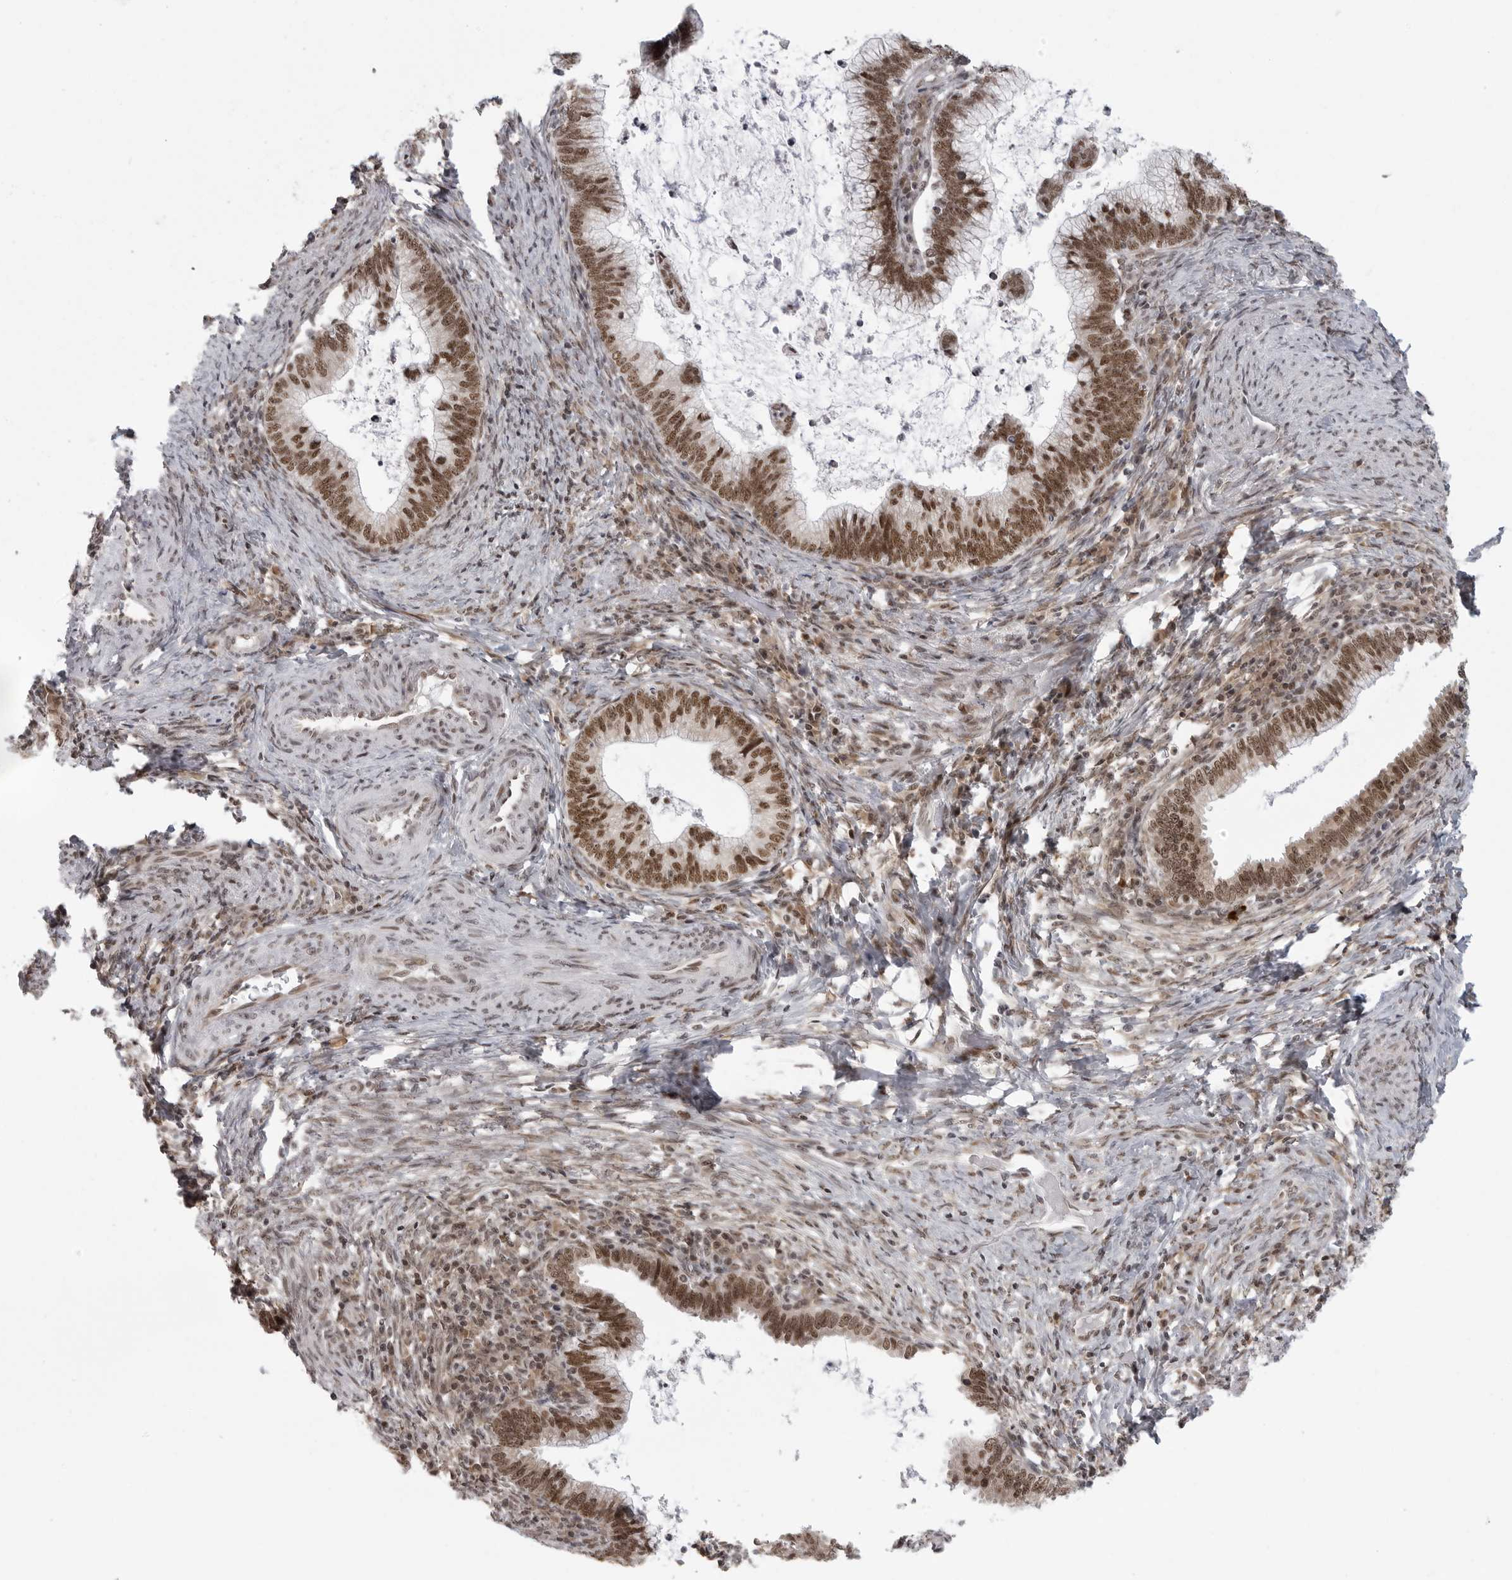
{"staining": {"intensity": "moderate", "quantity": ">75%", "location": "nuclear"}, "tissue": "cervical cancer", "cell_type": "Tumor cells", "image_type": "cancer", "snomed": [{"axis": "morphology", "description": "Adenocarcinoma, NOS"}, {"axis": "topography", "description": "Cervix"}], "caption": "IHC micrograph of human cervical adenocarcinoma stained for a protein (brown), which reveals medium levels of moderate nuclear expression in about >75% of tumor cells.", "gene": "PRDM10", "patient": {"sex": "female", "age": 36}}